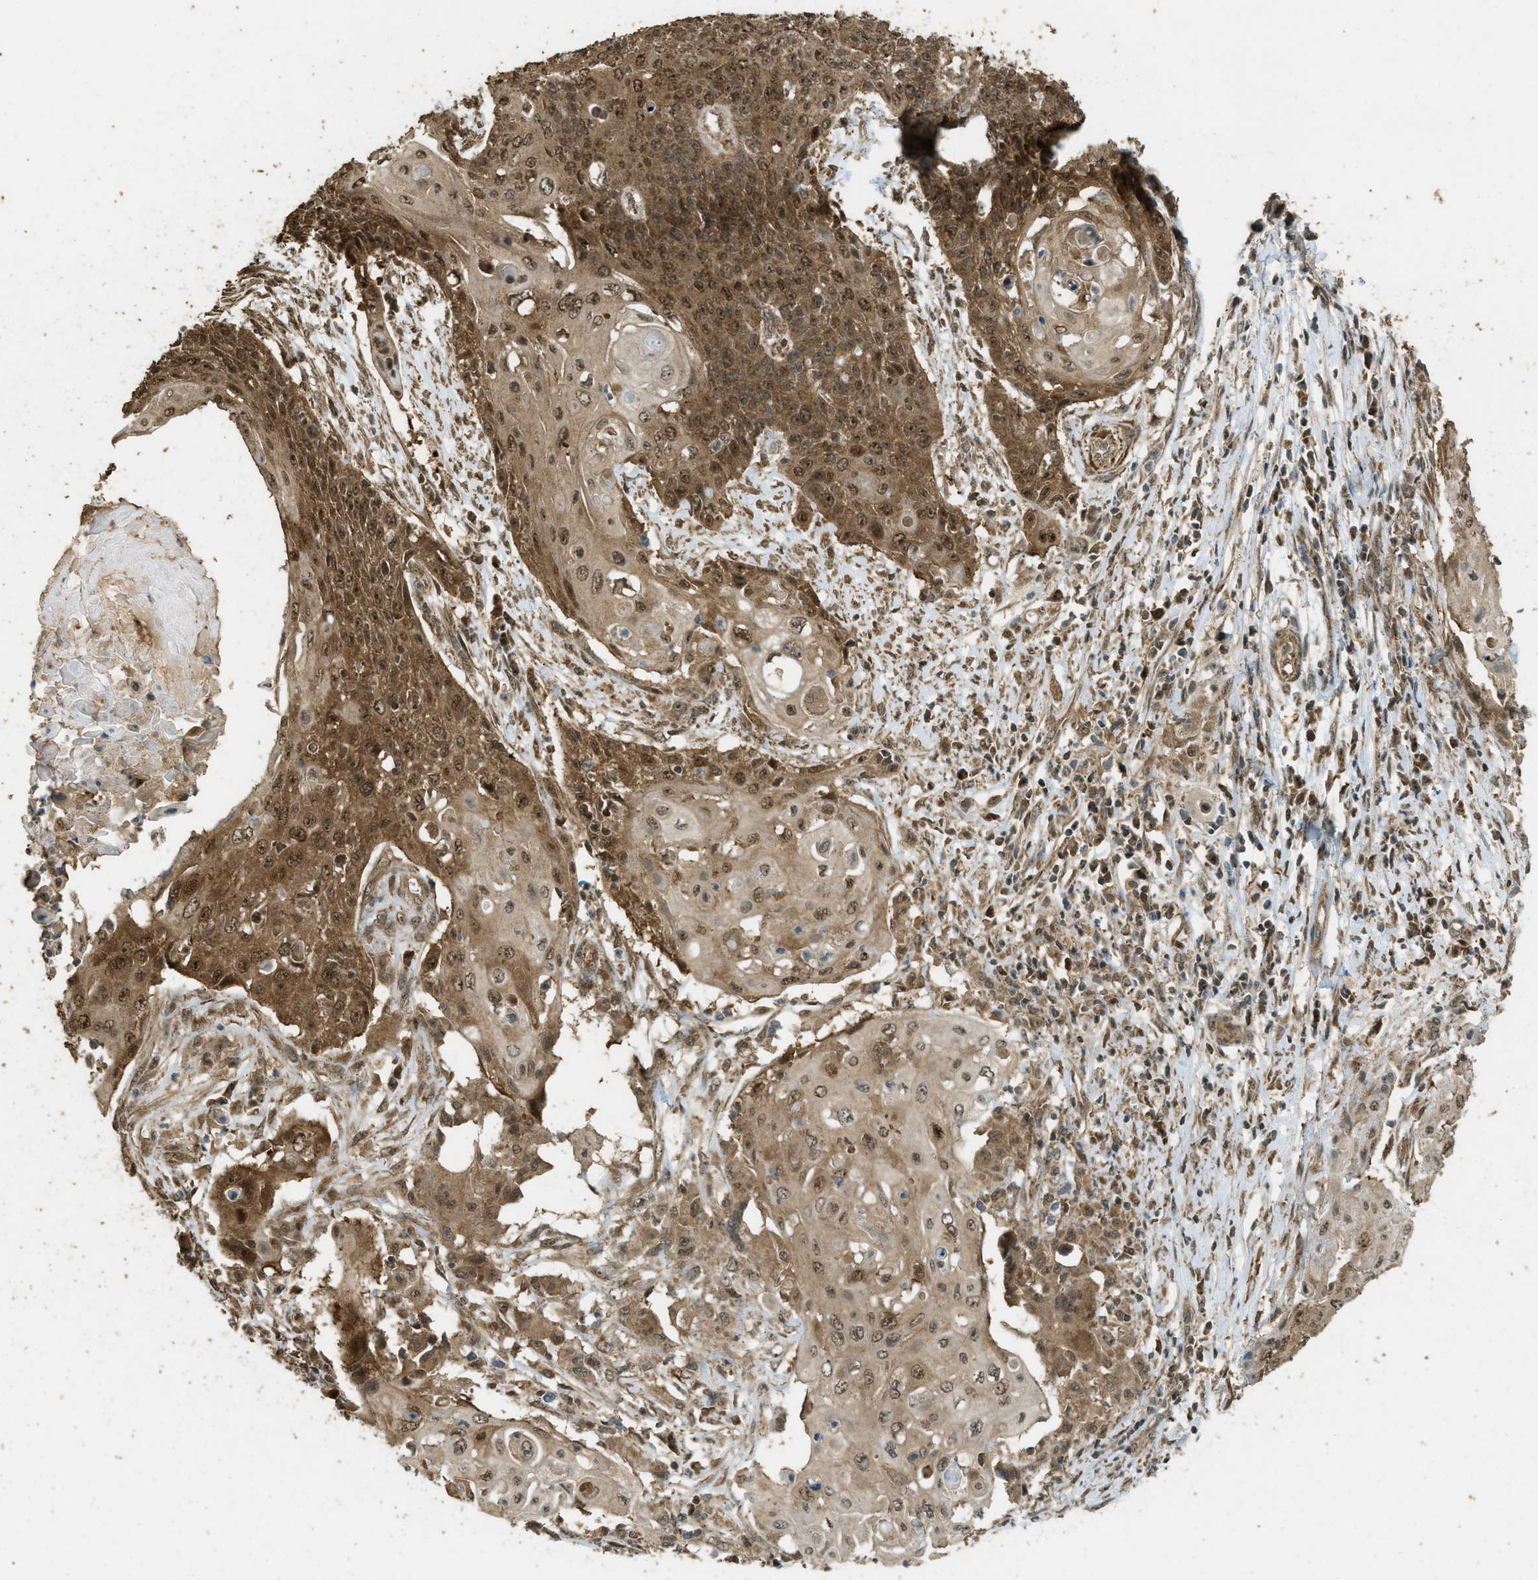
{"staining": {"intensity": "moderate", "quantity": ">75%", "location": "cytoplasmic/membranous,nuclear"}, "tissue": "cervical cancer", "cell_type": "Tumor cells", "image_type": "cancer", "snomed": [{"axis": "morphology", "description": "Squamous cell carcinoma, NOS"}, {"axis": "topography", "description": "Cervix"}], "caption": "High-magnification brightfield microscopy of cervical cancer stained with DAB (brown) and counterstained with hematoxylin (blue). tumor cells exhibit moderate cytoplasmic/membranous and nuclear positivity is identified in about>75% of cells.", "gene": "CTPS1", "patient": {"sex": "female", "age": 39}}